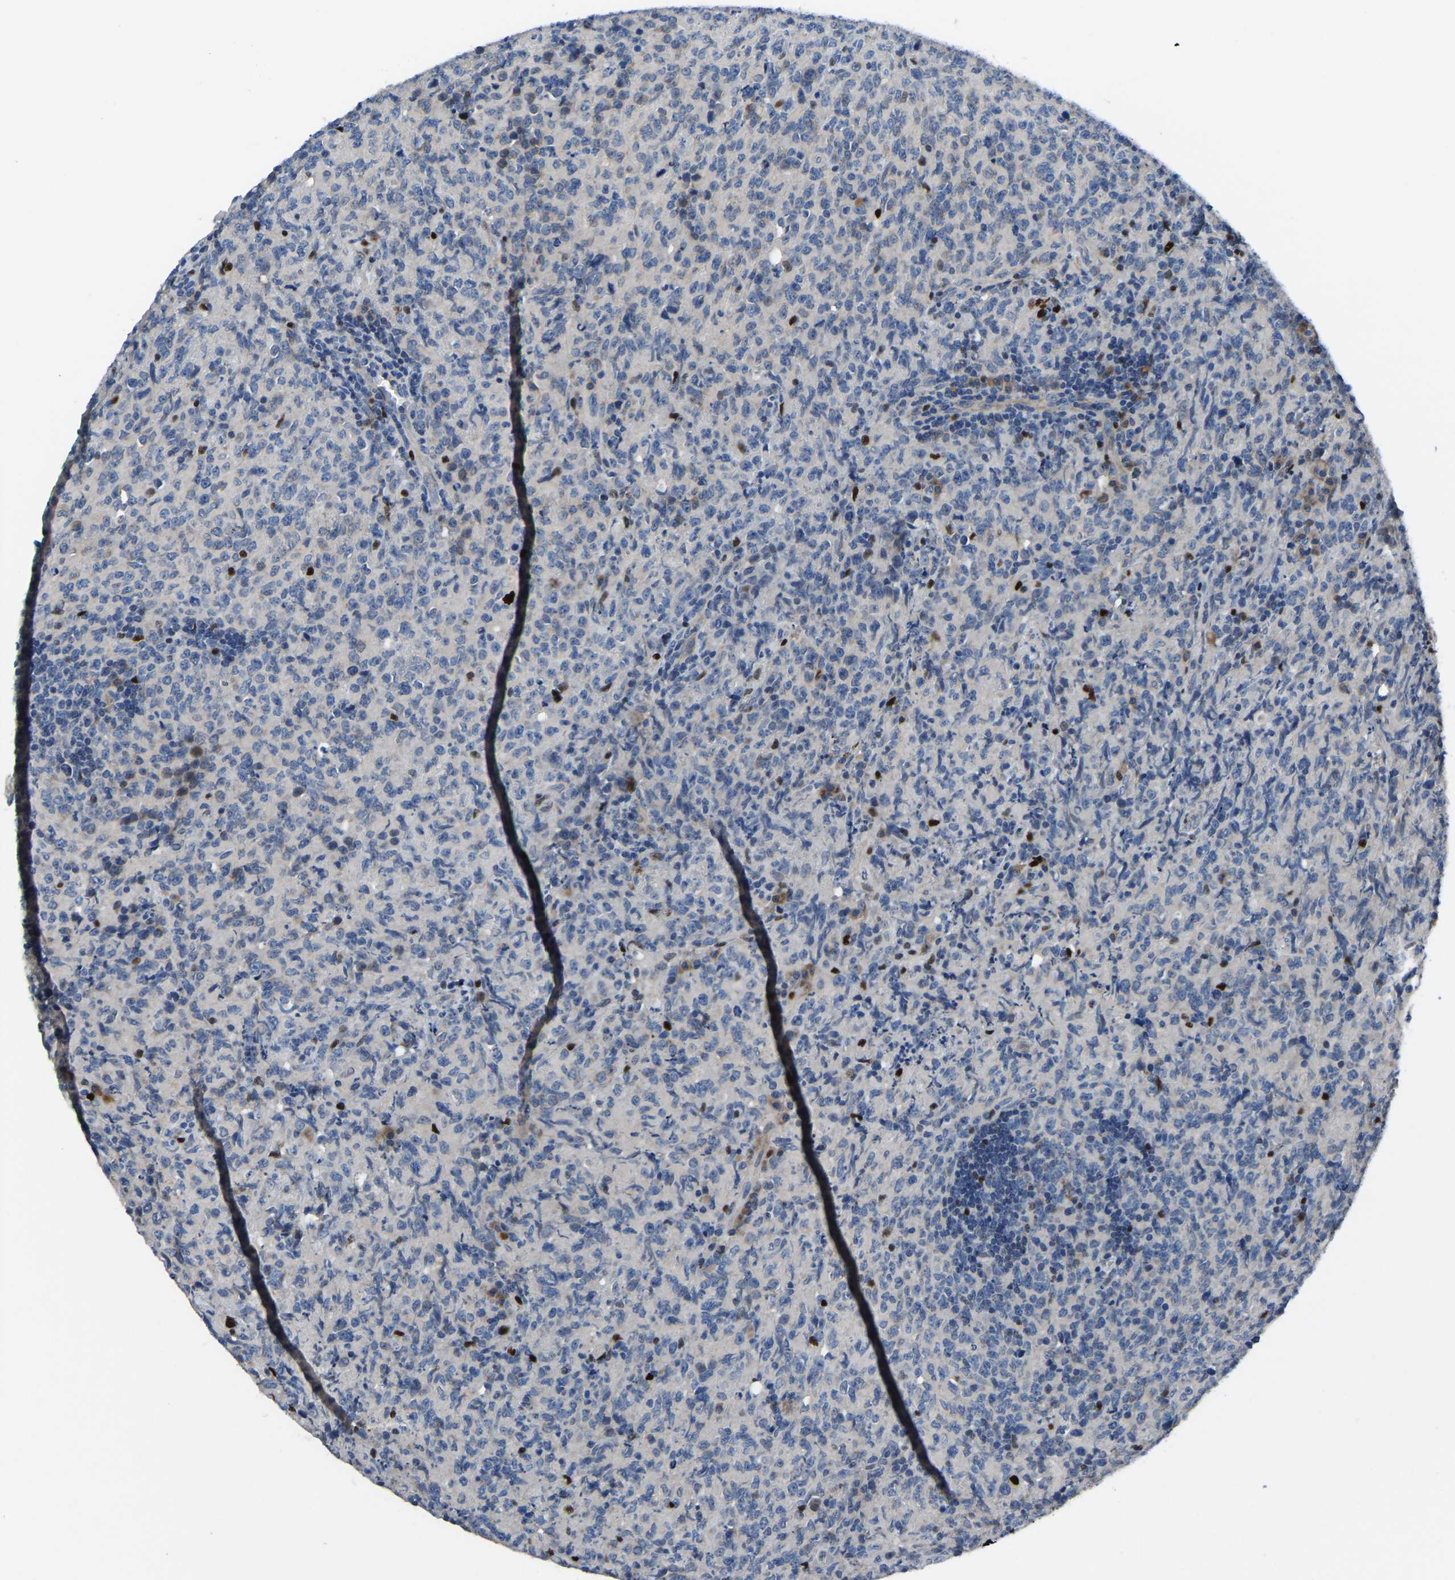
{"staining": {"intensity": "moderate", "quantity": "<25%", "location": "cytoplasmic/membranous,nuclear"}, "tissue": "lymphoma", "cell_type": "Tumor cells", "image_type": "cancer", "snomed": [{"axis": "morphology", "description": "Malignant lymphoma, non-Hodgkin's type, High grade"}, {"axis": "topography", "description": "Tonsil"}], "caption": "Immunohistochemistry of malignant lymphoma, non-Hodgkin's type (high-grade) shows low levels of moderate cytoplasmic/membranous and nuclear staining in about <25% of tumor cells. (brown staining indicates protein expression, while blue staining denotes nuclei).", "gene": "EGR1", "patient": {"sex": "female", "age": 36}}